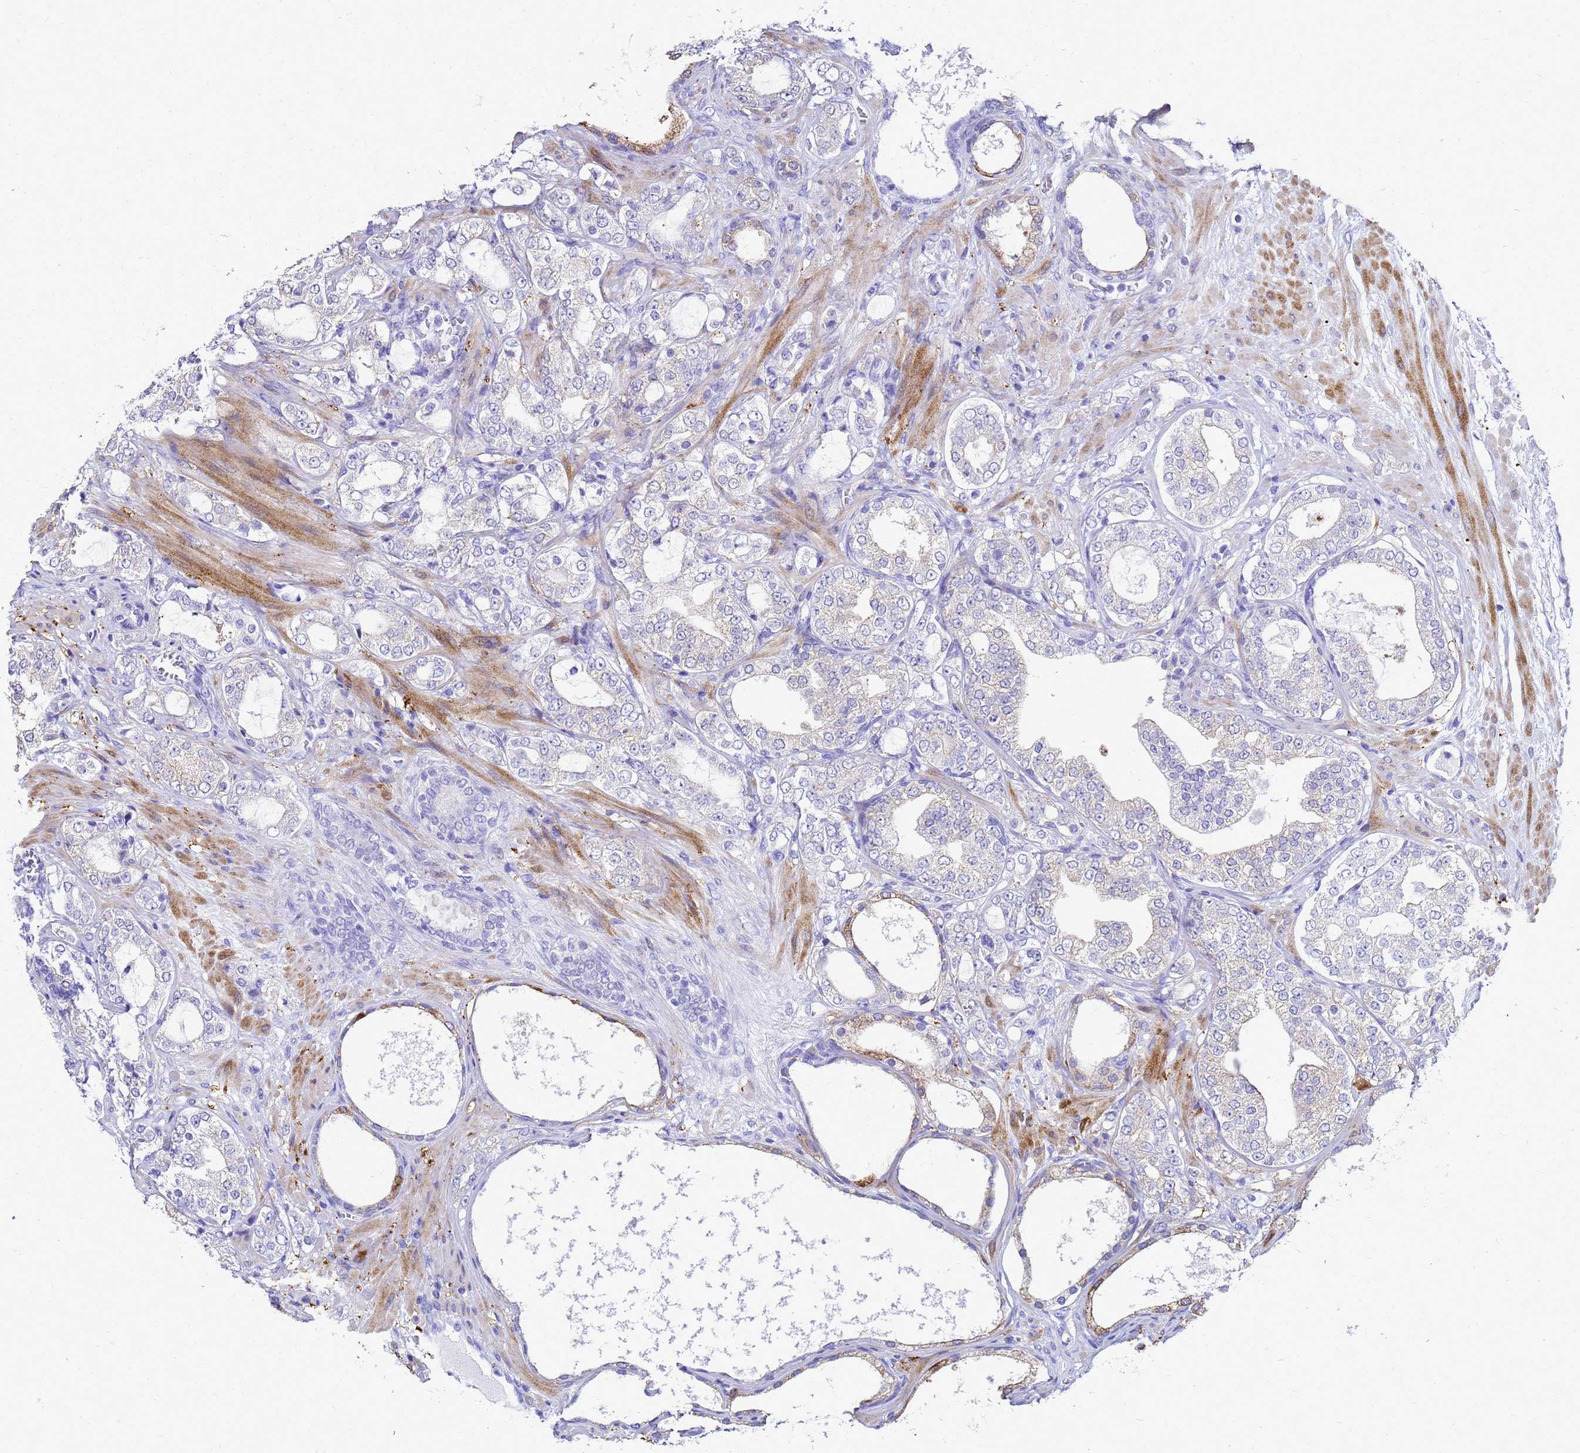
{"staining": {"intensity": "negative", "quantity": "none", "location": "none"}, "tissue": "prostate cancer", "cell_type": "Tumor cells", "image_type": "cancer", "snomed": [{"axis": "morphology", "description": "Adenocarcinoma, High grade"}, {"axis": "topography", "description": "Prostate"}], "caption": "A high-resolution photomicrograph shows IHC staining of adenocarcinoma (high-grade) (prostate), which reveals no significant expression in tumor cells. (DAB immunohistochemistry (IHC) with hematoxylin counter stain).", "gene": "CKB", "patient": {"sex": "male", "age": 64}}